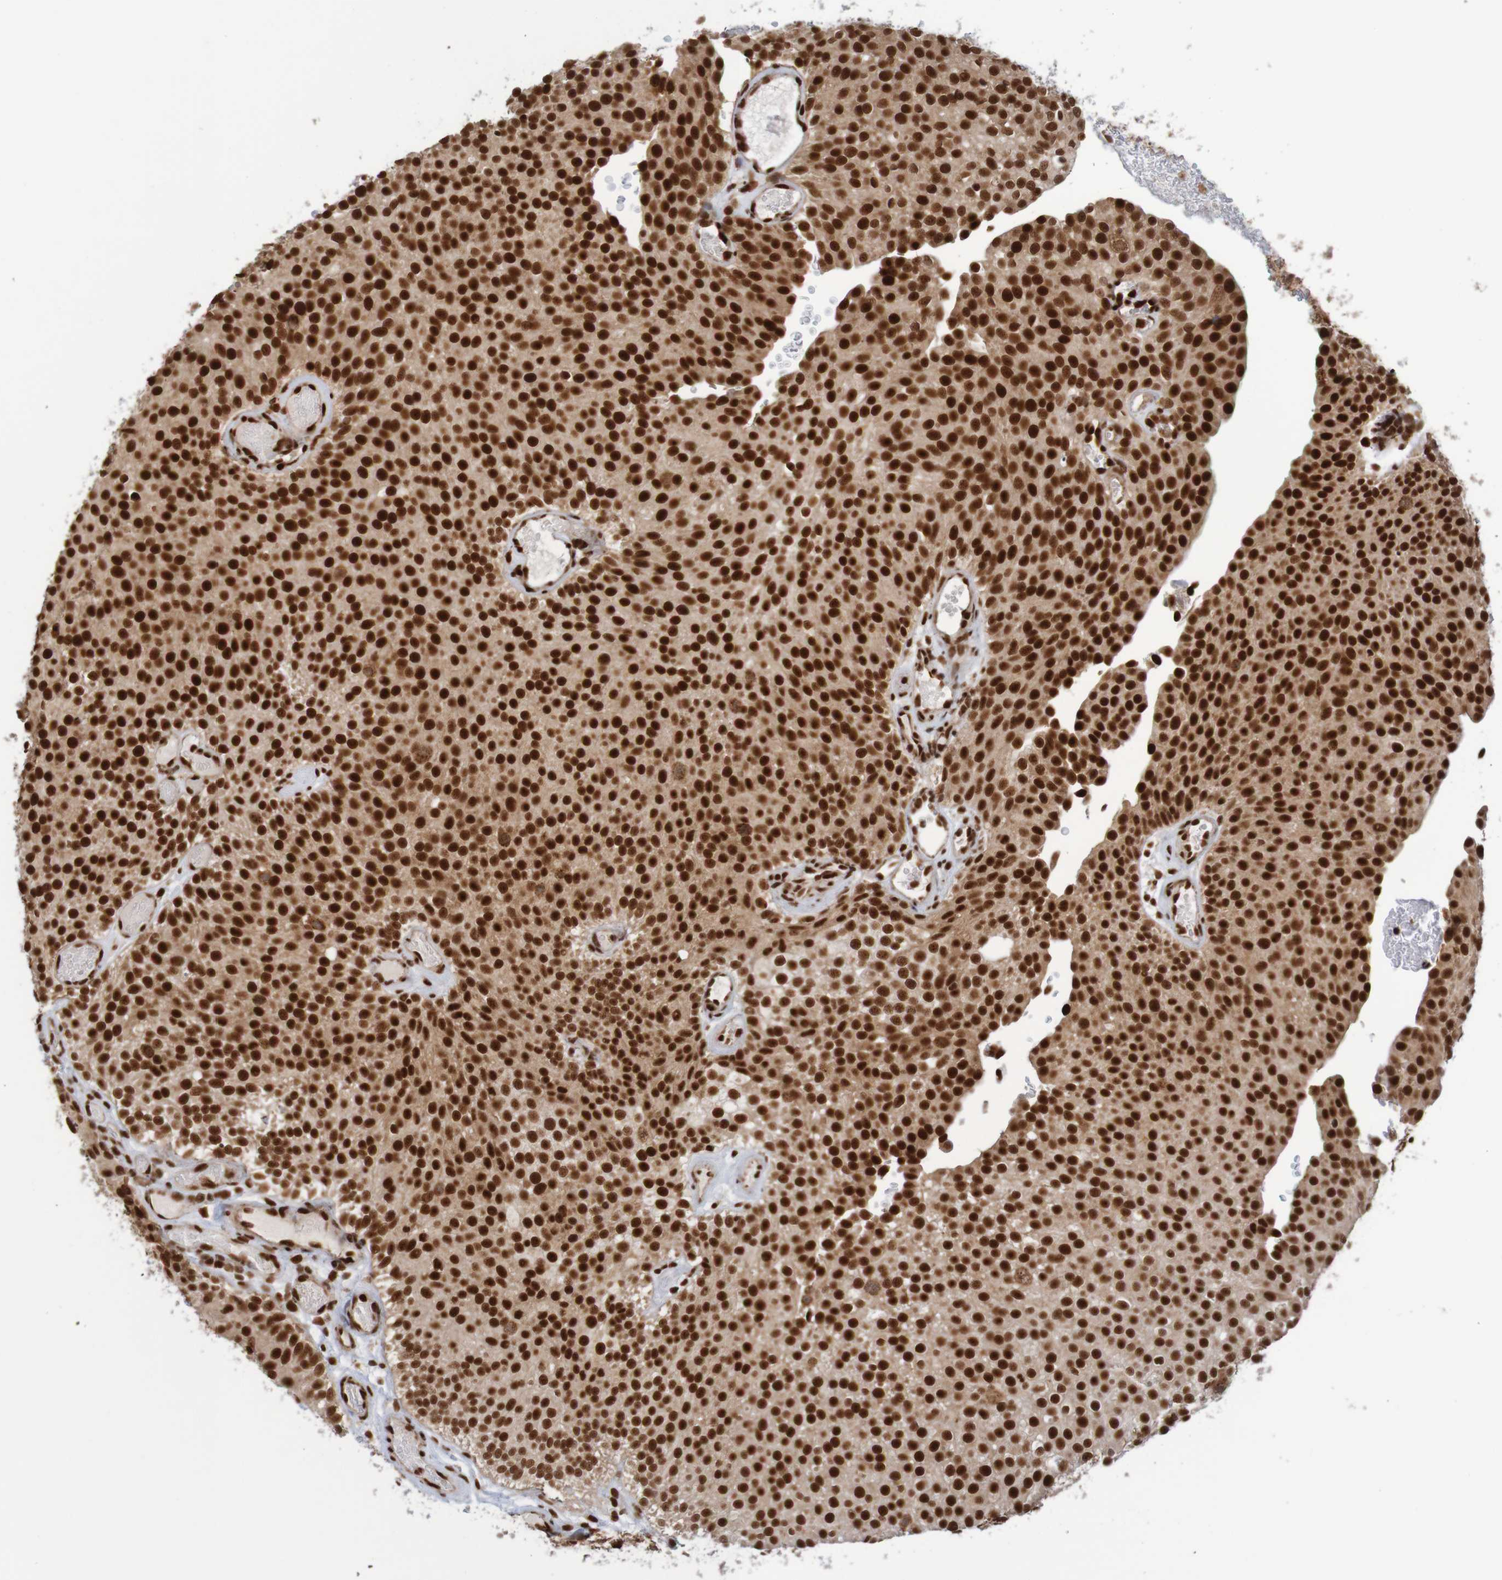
{"staining": {"intensity": "strong", "quantity": ">75%", "location": "nuclear"}, "tissue": "urothelial cancer", "cell_type": "Tumor cells", "image_type": "cancer", "snomed": [{"axis": "morphology", "description": "Urothelial carcinoma, Low grade"}, {"axis": "topography", "description": "Urinary bladder"}], "caption": "A high amount of strong nuclear positivity is appreciated in about >75% of tumor cells in urothelial cancer tissue.", "gene": "THRAP3", "patient": {"sex": "male", "age": 78}}